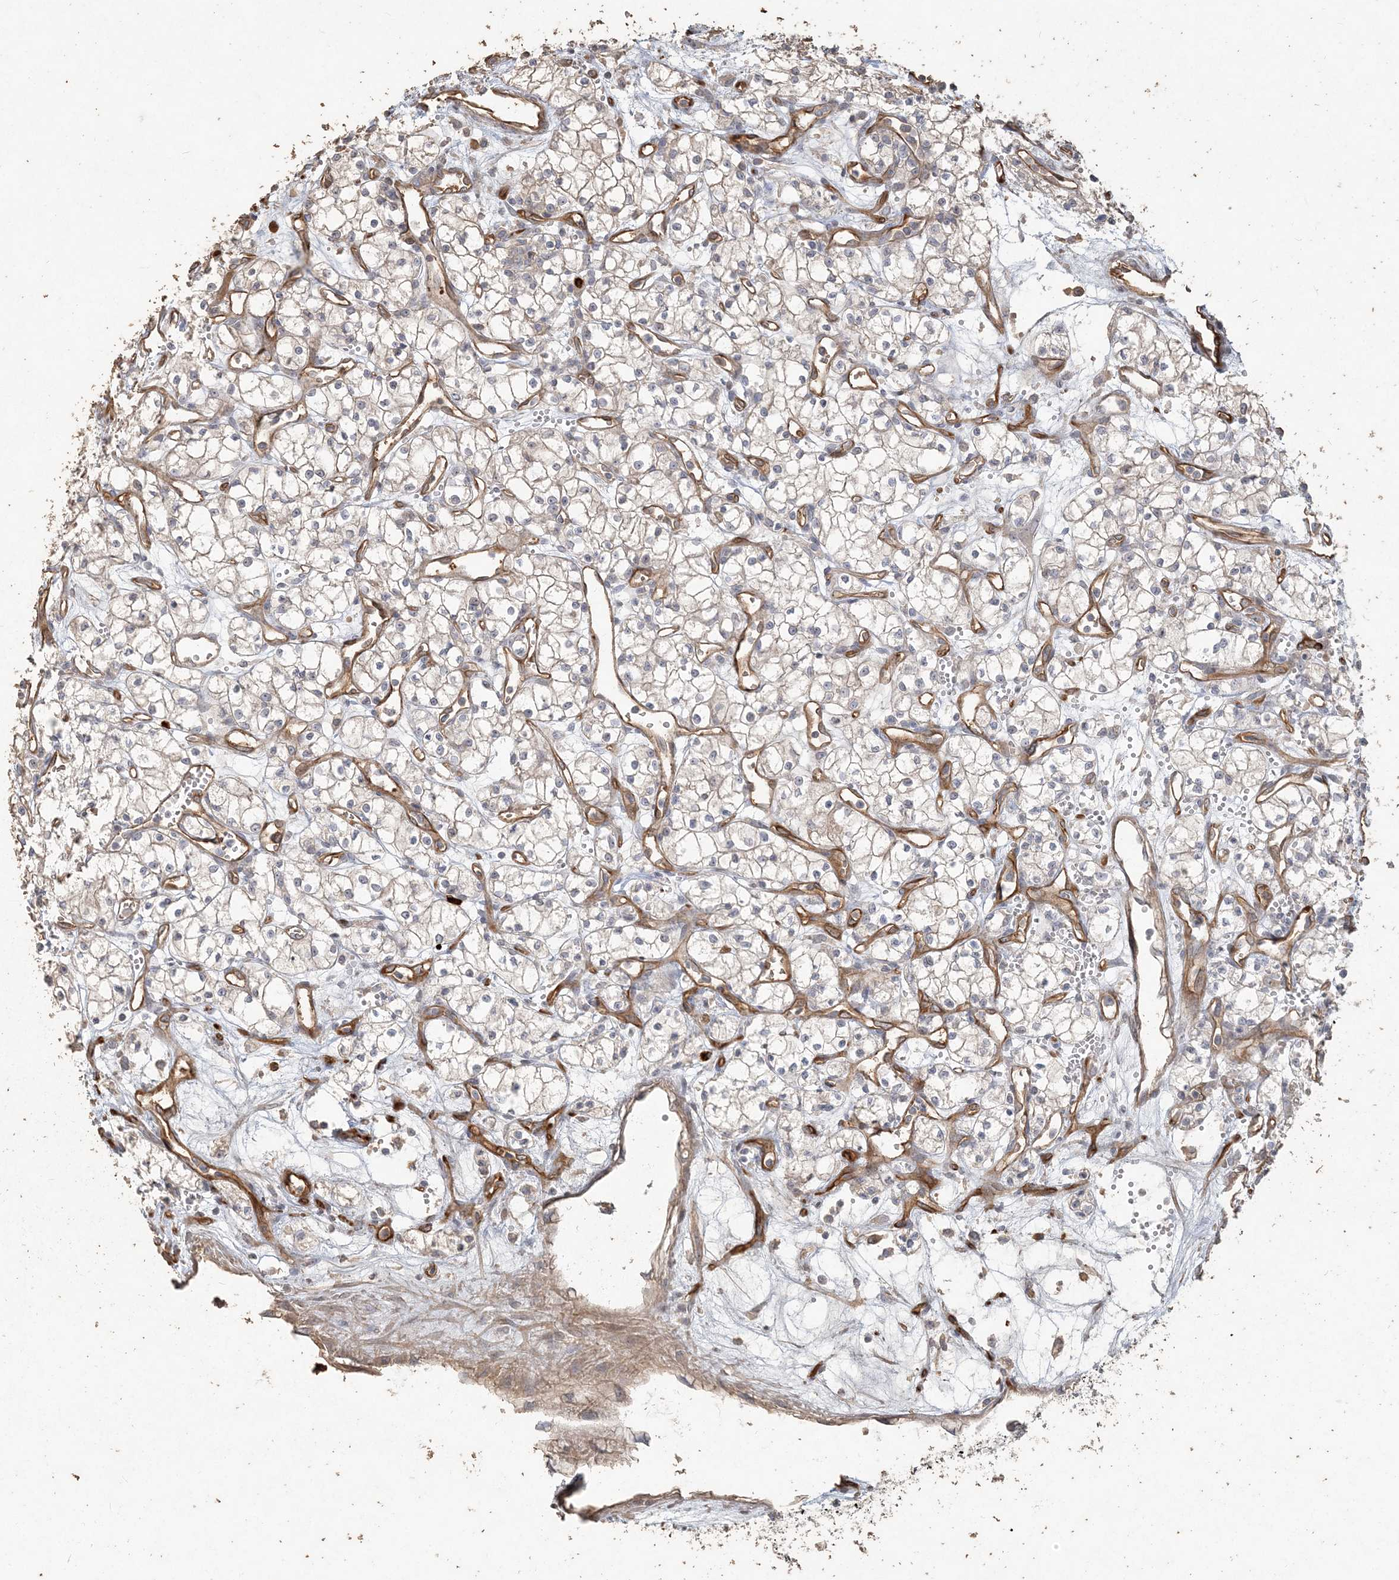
{"staining": {"intensity": "negative", "quantity": "none", "location": "none"}, "tissue": "renal cancer", "cell_type": "Tumor cells", "image_type": "cancer", "snomed": [{"axis": "morphology", "description": "Adenocarcinoma, NOS"}, {"axis": "topography", "description": "Kidney"}], "caption": "The histopathology image exhibits no significant expression in tumor cells of renal cancer. (DAB immunohistochemistry visualized using brightfield microscopy, high magnification).", "gene": "RNF145", "patient": {"sex": "male", "age": 59}}